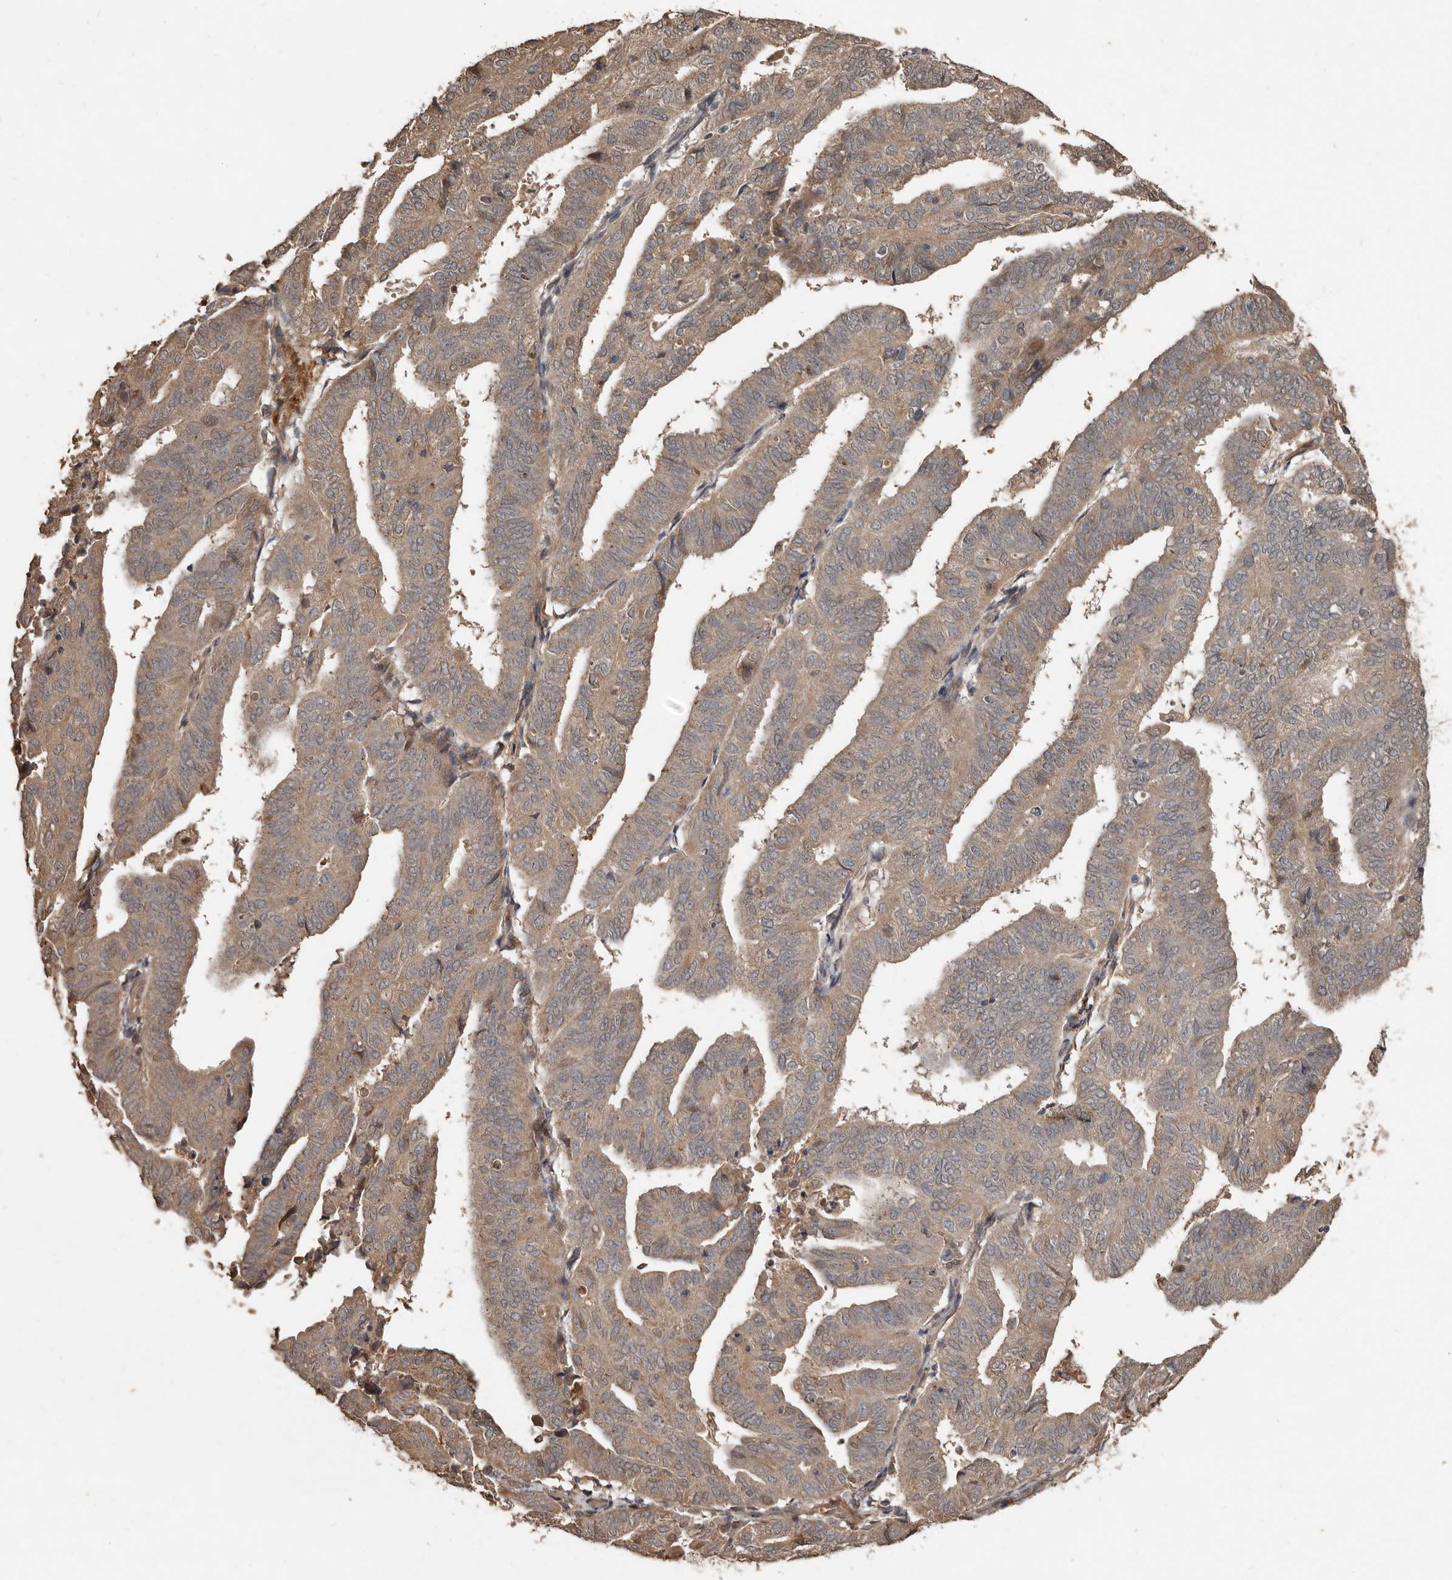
{"staining": {"intensity": "moderate", "quantity": ">75%", "location": "cytoplasmic/membranous,nuclear"}, "tissue": "endometrial cancer", "cell_type": "Tumor cells", "image_type": "cancer", "snomed": [{"axis": "morphology", "description": "Adenocarcinoma, NOS"}, {"axis": "topography", "description": "Uterus"}], "caption": "DAB immunohistochemical staining of human endometrial cancer (adenocarcinoma) exhibits moderate cytoplasmic/membranous and nuclear protein staining in approximately >75% of tumor cells.", "gene": "KIF26B", "patient": {"sex": "female", "age": 77}}